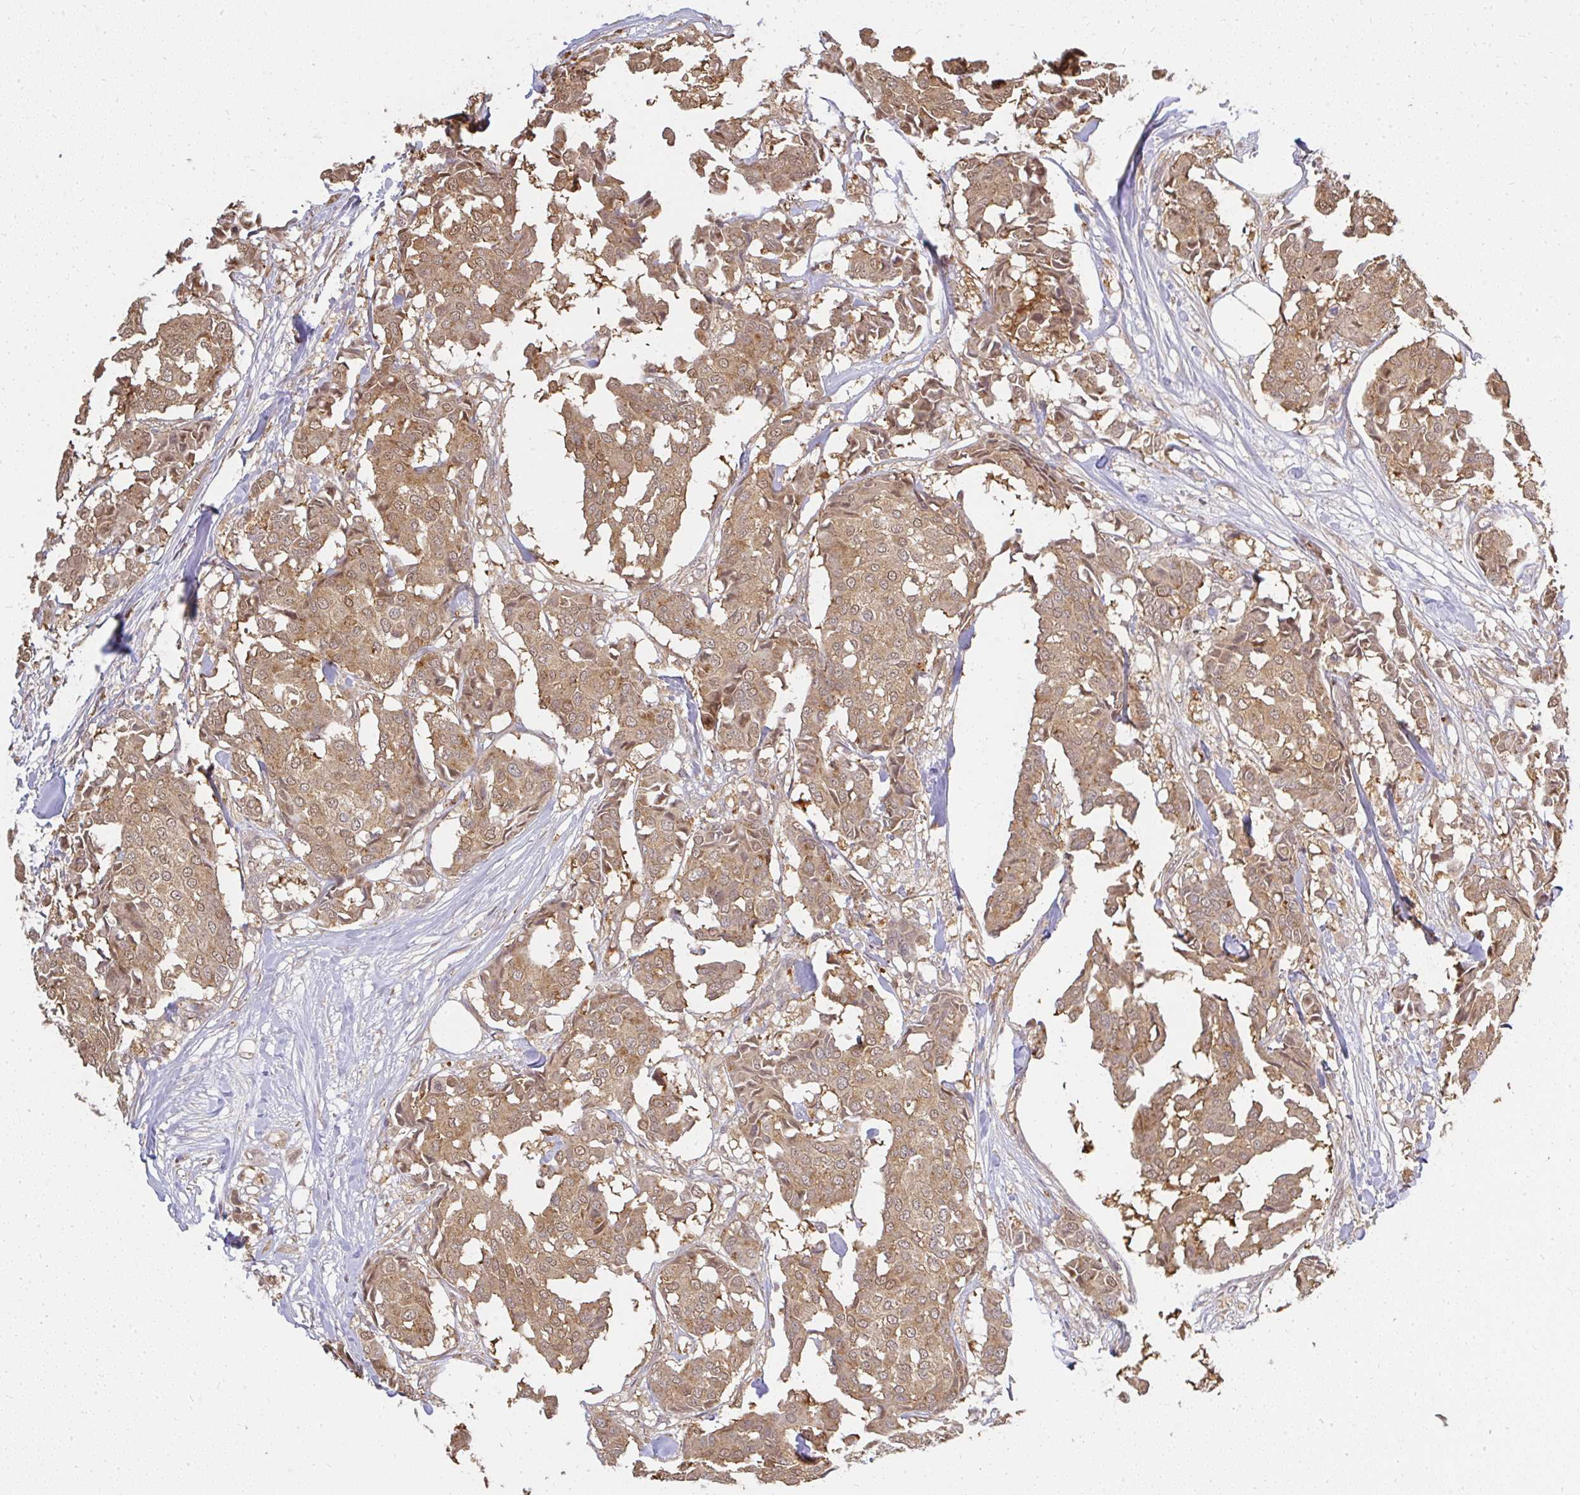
{"staining": {"intensity": "moderate", "quantity": ">75%", "location": "cytoplasmic/membranous,nuclear"}, "tissue": "breast cancer", "cell_type": "Tumor cells", "image_type": "cancer", "snomed": [{"axis": "morphology", "description": "Duct carcinoma"}, {"axis": "topography", "description": "Breast"}], "caption": "Protein expression analysis of breast infiltrating ductal carcinoma demonstrates moderate cytoplasmic/membranous and nuclear expression in approximately >75% of tumor cells.", "gene": "LARS2", "patient": {"sex": "female", "age": 75}}